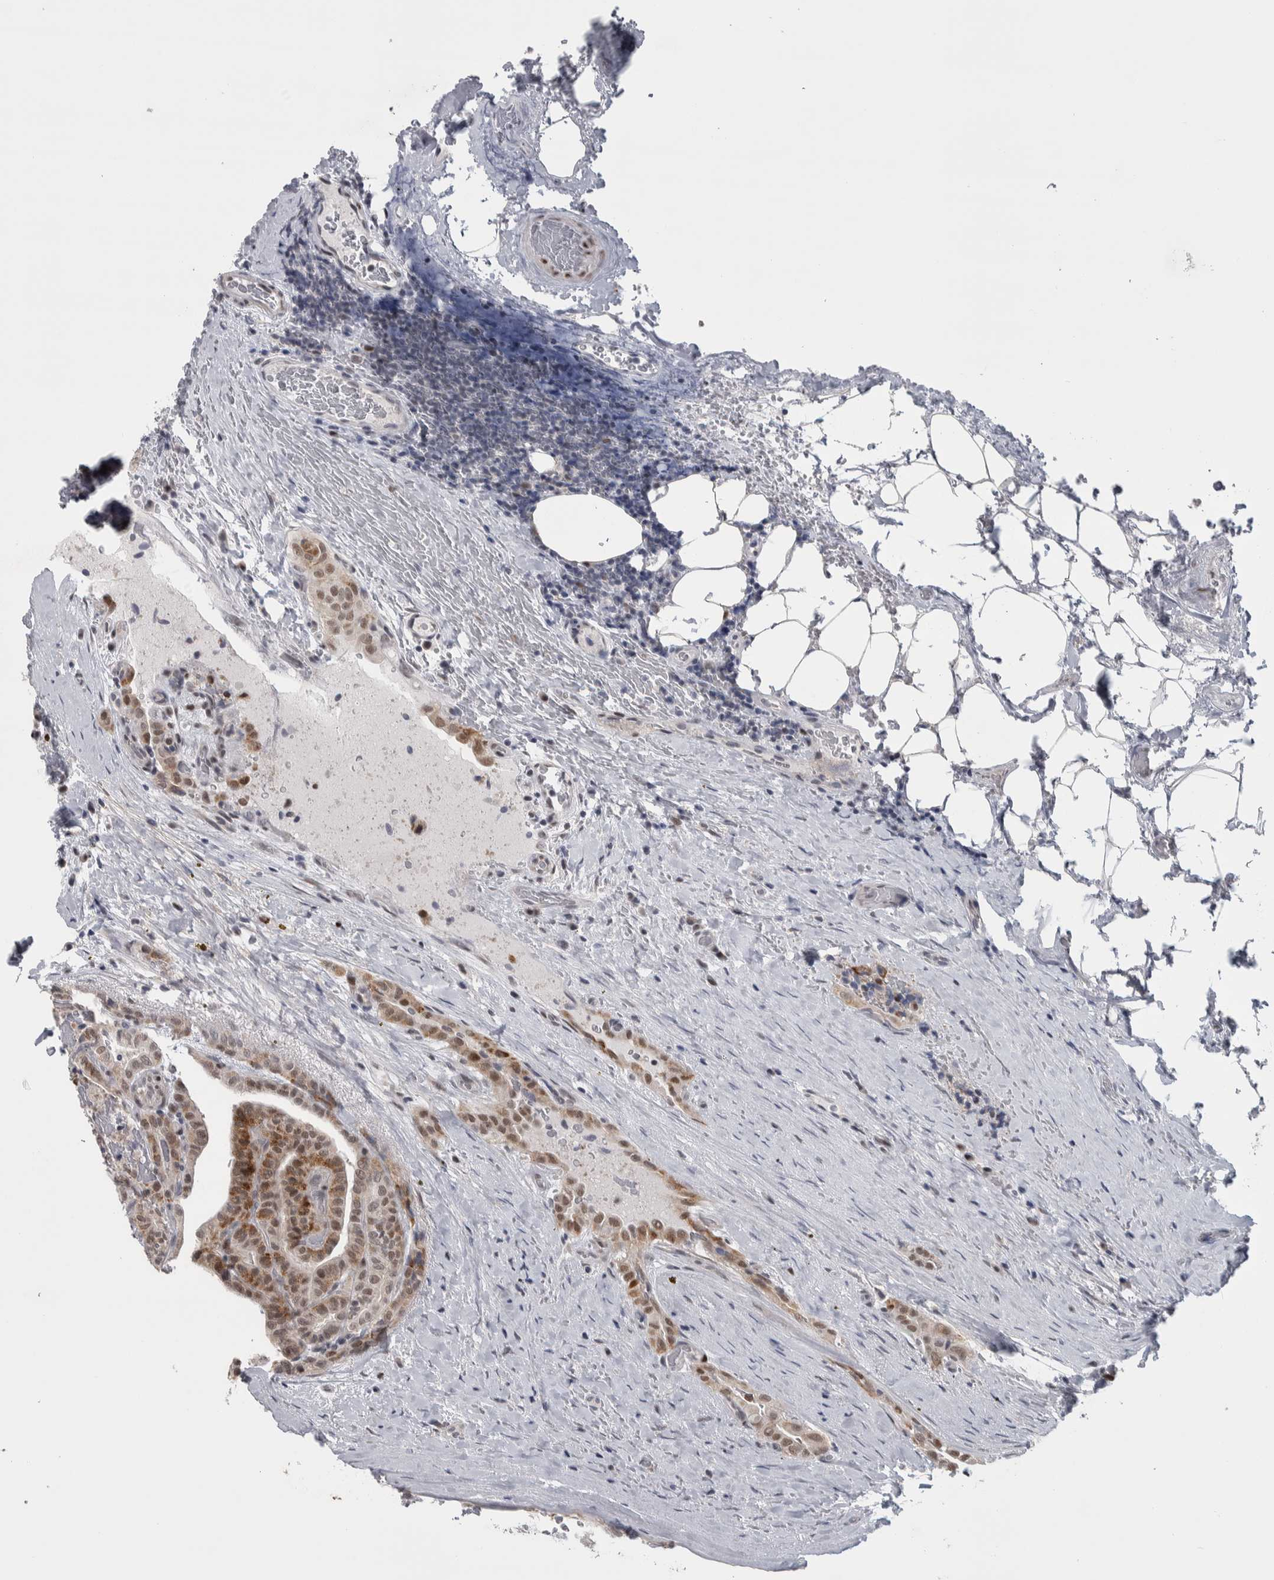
{"staining": {"intensity": "moderate", "quantity": ">75%", "location": "cytoplasmic/membranous"}, "tissue": "thyroid cancer", "cell_type": "Tumor cells", "image_type": "cancer", "snomed": [{"axis": "morphology", "description": "Papillary adenocarcinoma, NOS"}, {"axis": "topography", "description": "Thyroid gland"}], "caption": "Immunohistochemistry of human thyroid cancer (papillary adenocarcinoma) displays medium levels of moderate cytoplasmic/membranous positivity in approximately >75% of tumor cells.", "gene": "HEXIM2", "patient": {"sex": "male", "age": 77}}